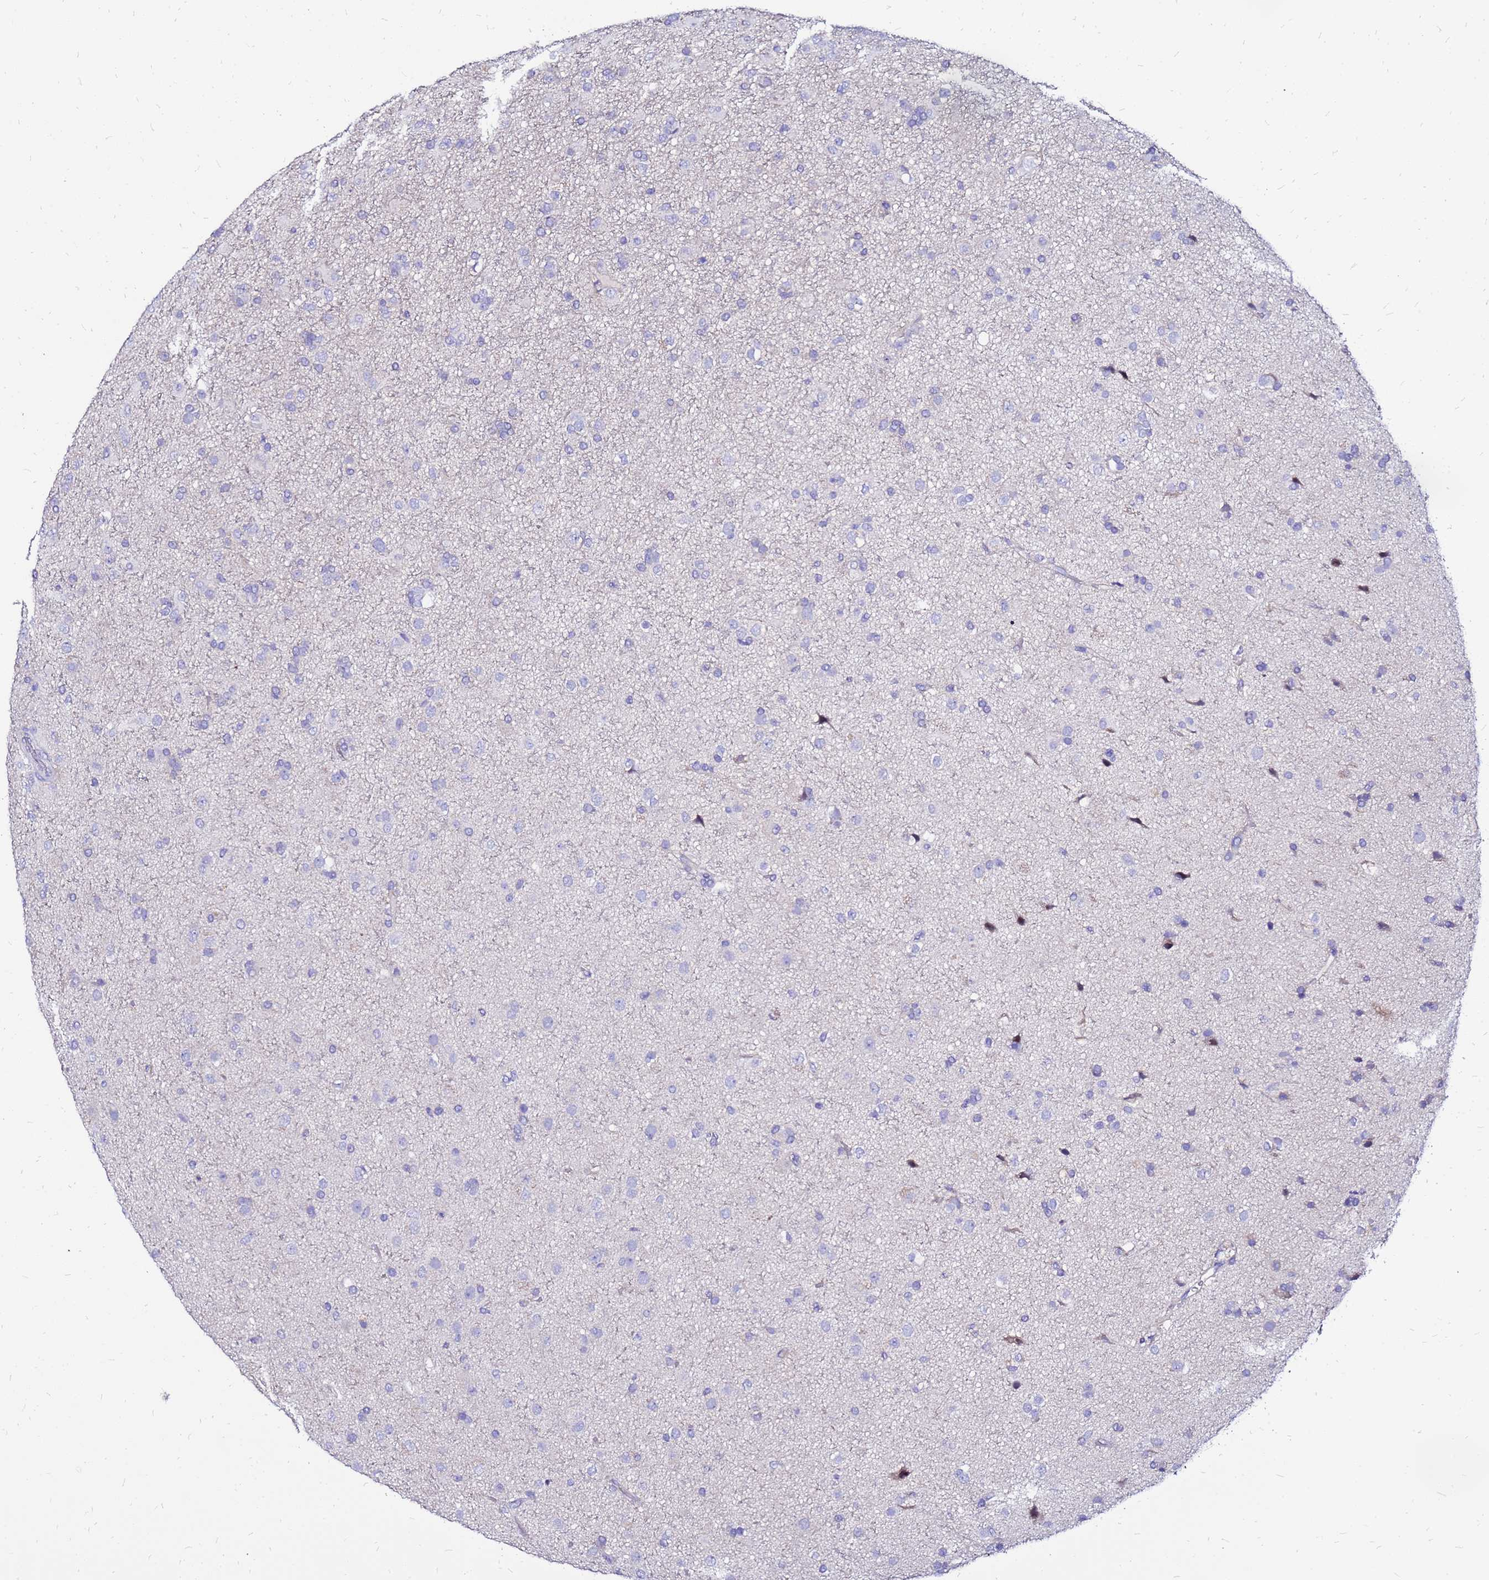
{"staining": {"intensity": "negative", "quantity": "none", "location": "none"}, "tissue": "glioma", "cell_type": "Tumor cells", "image_type": "cancer", "snomed": [{"axis": "morphology", "description": "Glioma, malignant, Low grade"}, {"axis": "topography", "description": "Brain"}], "caption": "Histopathology image shows no protein positivity in tumor cells of glioma tissue.", "gene": "ARHGEF5", "patient": {"sex": "male", "age": 65}}